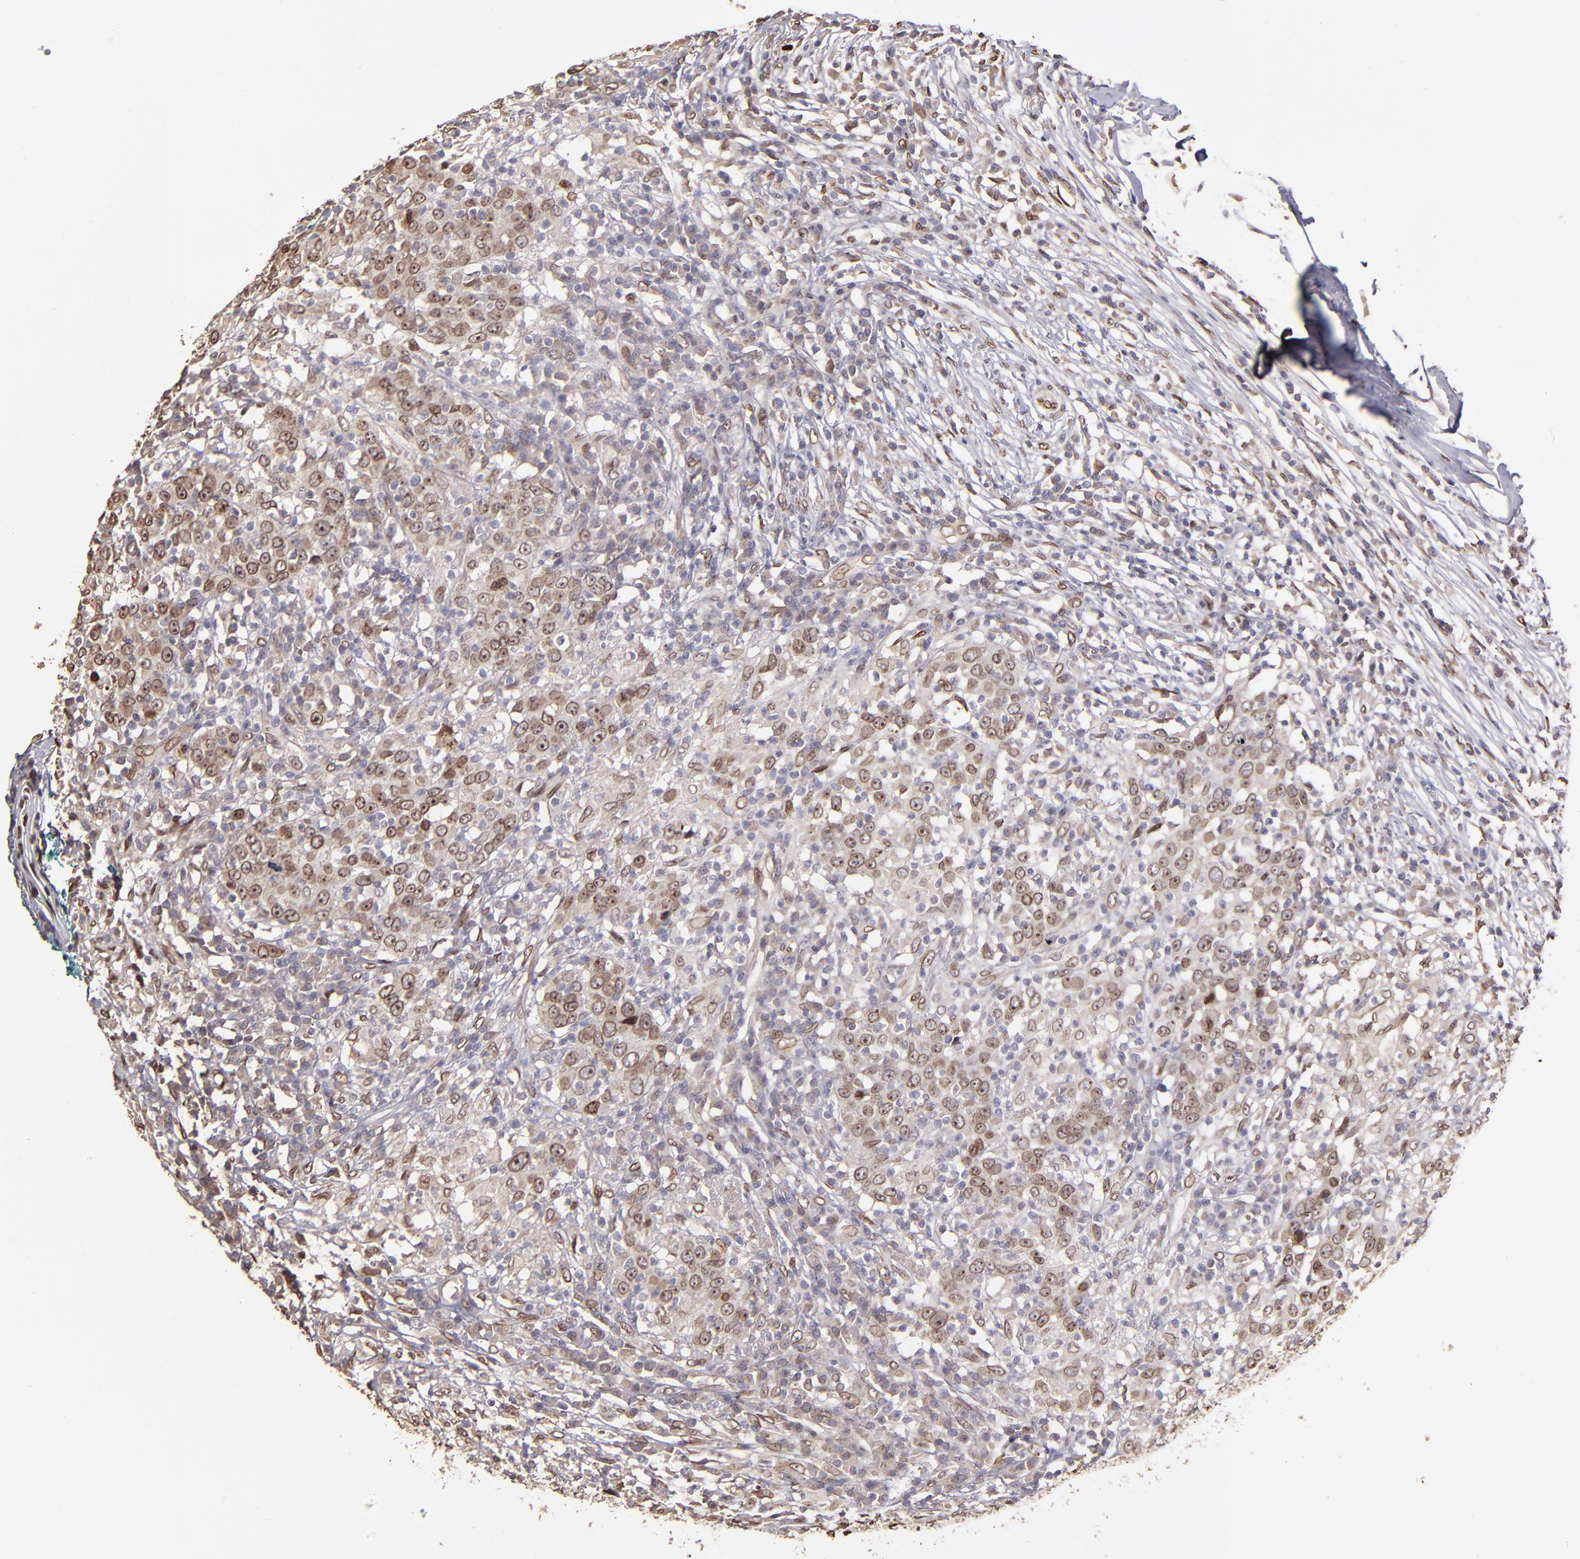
{"staining": {"intensity": "moderate", "quantity": ">75%", "location": "cytoplasmic/membranous,nuclear"}, "tissue": "head and neck cancer", "cell_type": "Tumor cells", "image_type": "cancer", "snomed": [{"axis": "morphology", "description": "Adenocarcinoma, NOS"}, {"axis": "topography", "description": "Salivary gland"}, {"axis": "topography", "description": "Head-Neck"}], "caption": "Head and neck cancer stained with DAB (3,3'-diaminobenzidine) immunohistochemistry demonstrates medium levels of moderate cytoplasmic/membranous and nuclear expression in approximately >75% of tumor cells.", "gene": "PUM3", "patient": {"sex": "female", "age": 65}}